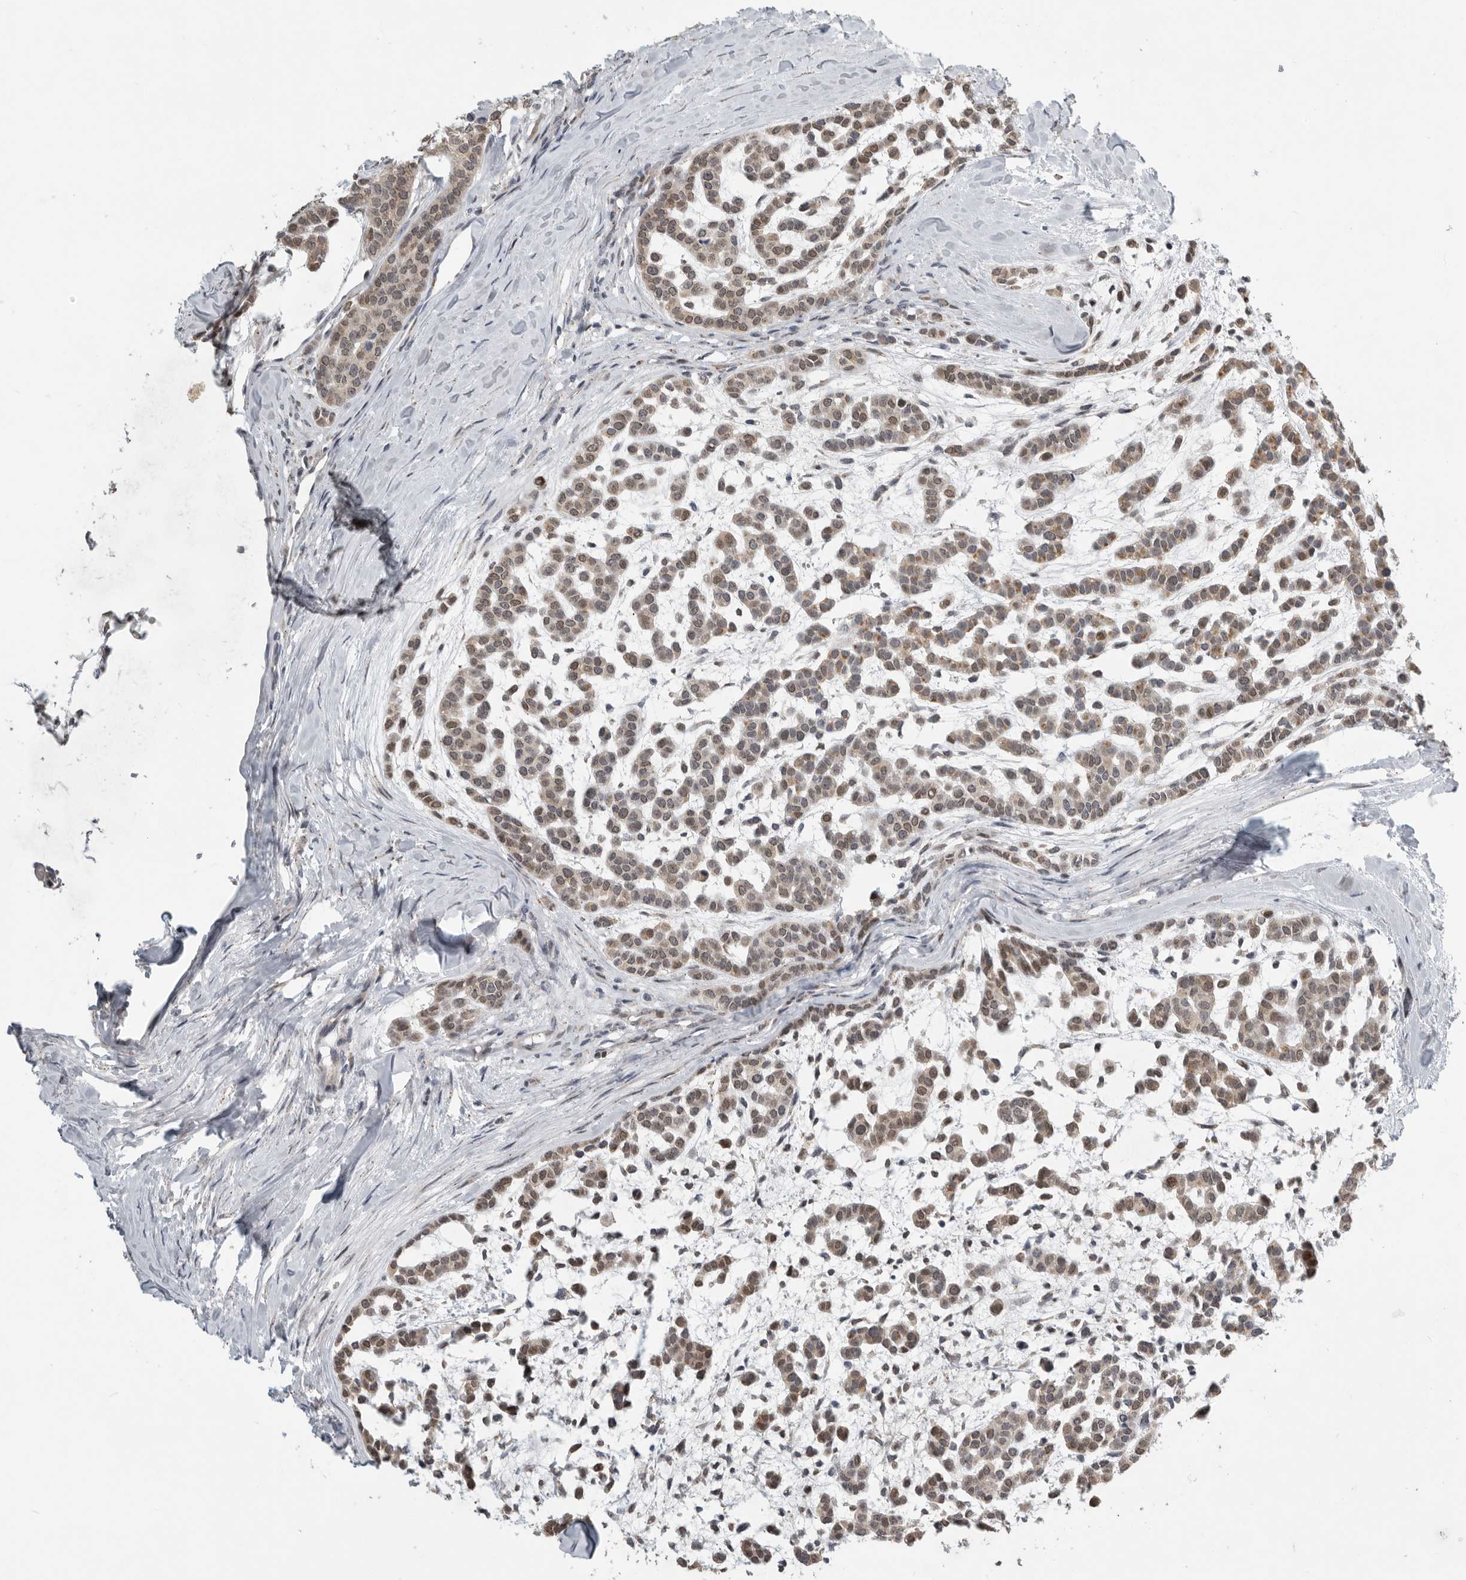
{"staining": {"intensity": "weak", "quantity": ">75%", "location": "cytoplasmic/membranous,nuclear"}, "tissue": "head and neck cancer", "cell_type": "Tumor cells", "image_type": "cancer", "snomed": [{"axis": "morphology", "description": "Adenocarcinoma, NOS"}, {"axis": "morphology", "description": "Adenoma, NOS"}, {"axis": "topography", "description": "Head-Neck"}], "caption": "This is a micrograph of immunohistochemistry (IHC) staining of head and neck adenoma, which shows weak staining in the cytoplasmic/membranous and nuclear of tumor cells.", "gene": "PCMTD1", "patient": {"sex": "female", "age": 55}}